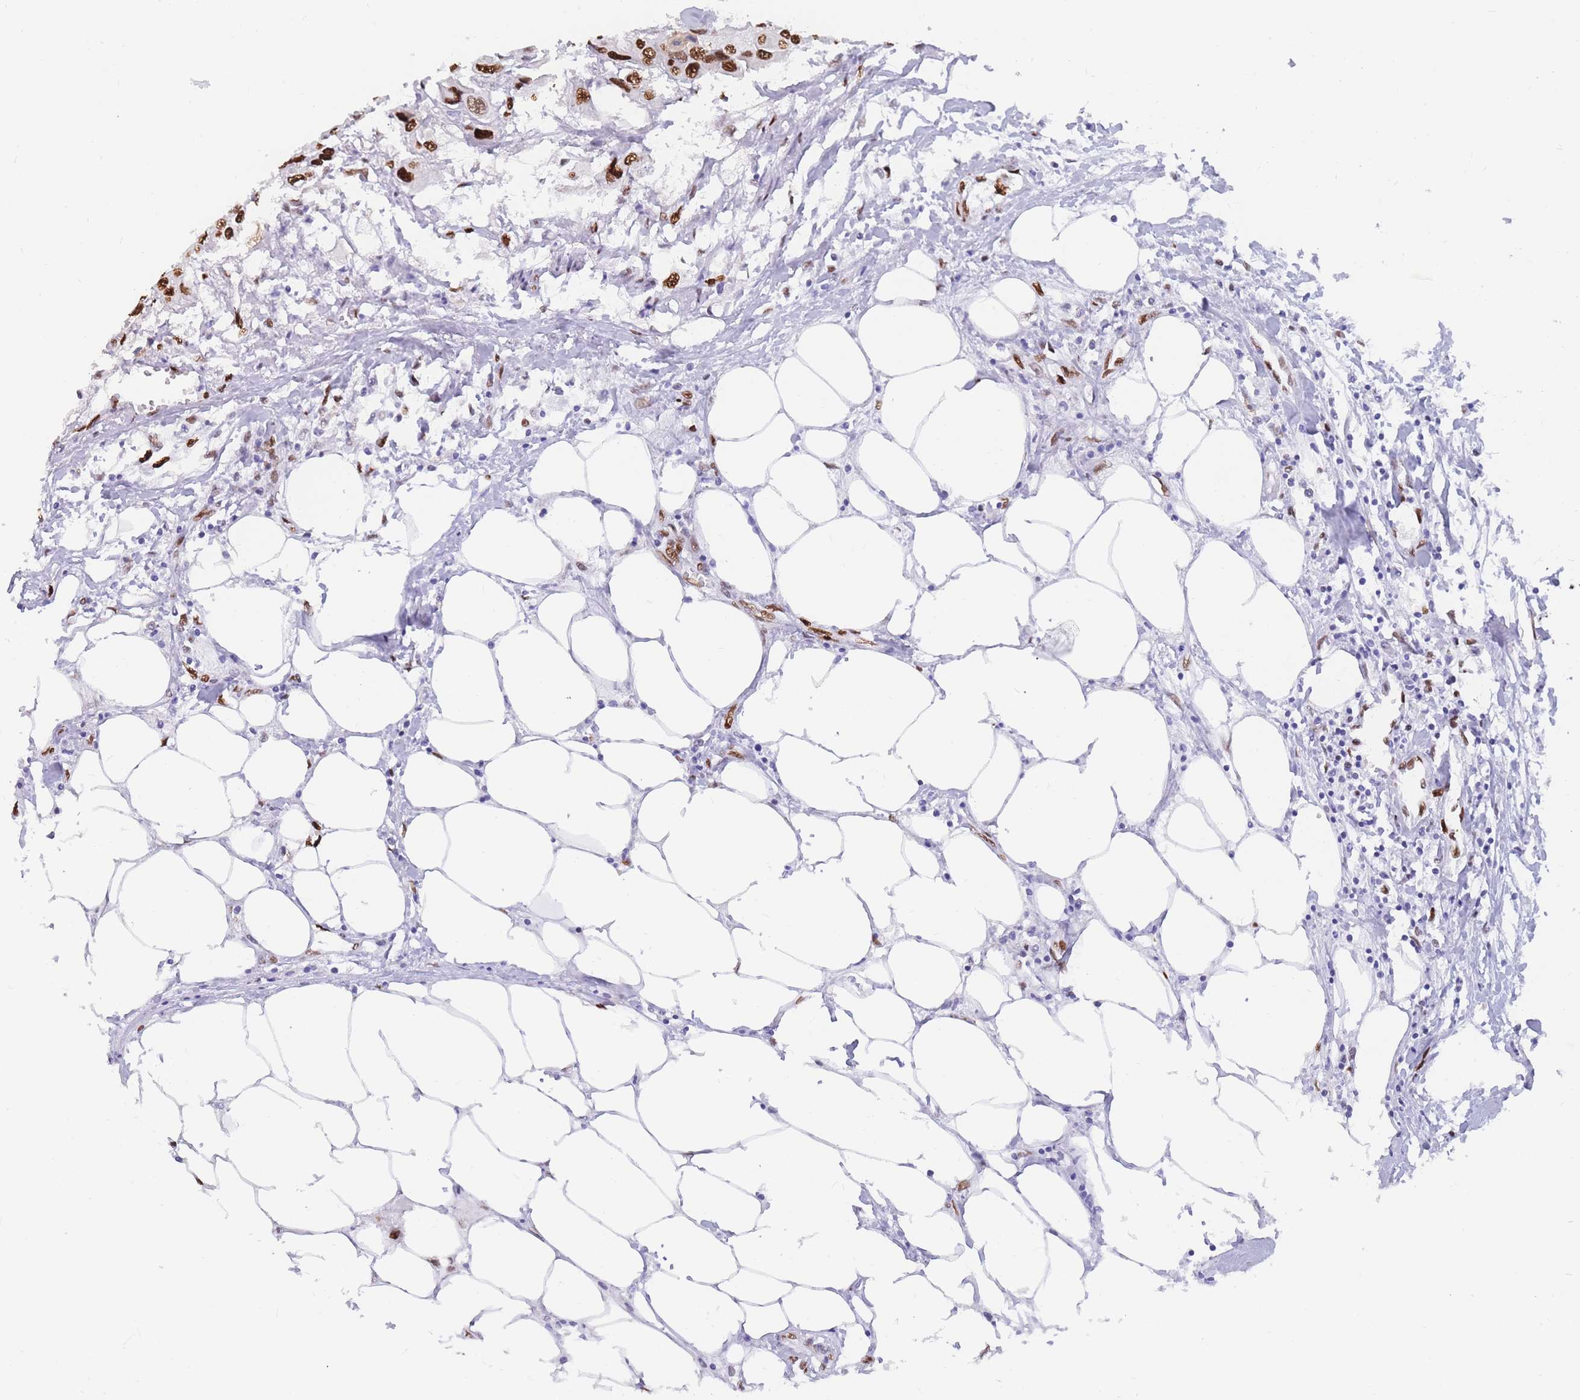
{"staining": {"intensity": "strong", "quantity": ">75%", "location": "nuclear"}, "tissue": "colorectal cancer", "cell_type": "Tumor cells", "image_type": "cancer", "snomed": [{"axis": "morphology", "description": "Adenocarcinoma, NOS"}, {"axis": "topography", "description": "Colon"}], "caption": "Colorectal adenocarcinoma stained with DAB (3,3'-diaminobenzidine) immunohistochemistry demonstrates high levels of strong nuclear staining in approximately >75% of tumor cells. (DAB IHC, brown staining for protein, blue staining for nuclei).", "gene": "NASP", "patient": {"sex": "male", "age": 77}}